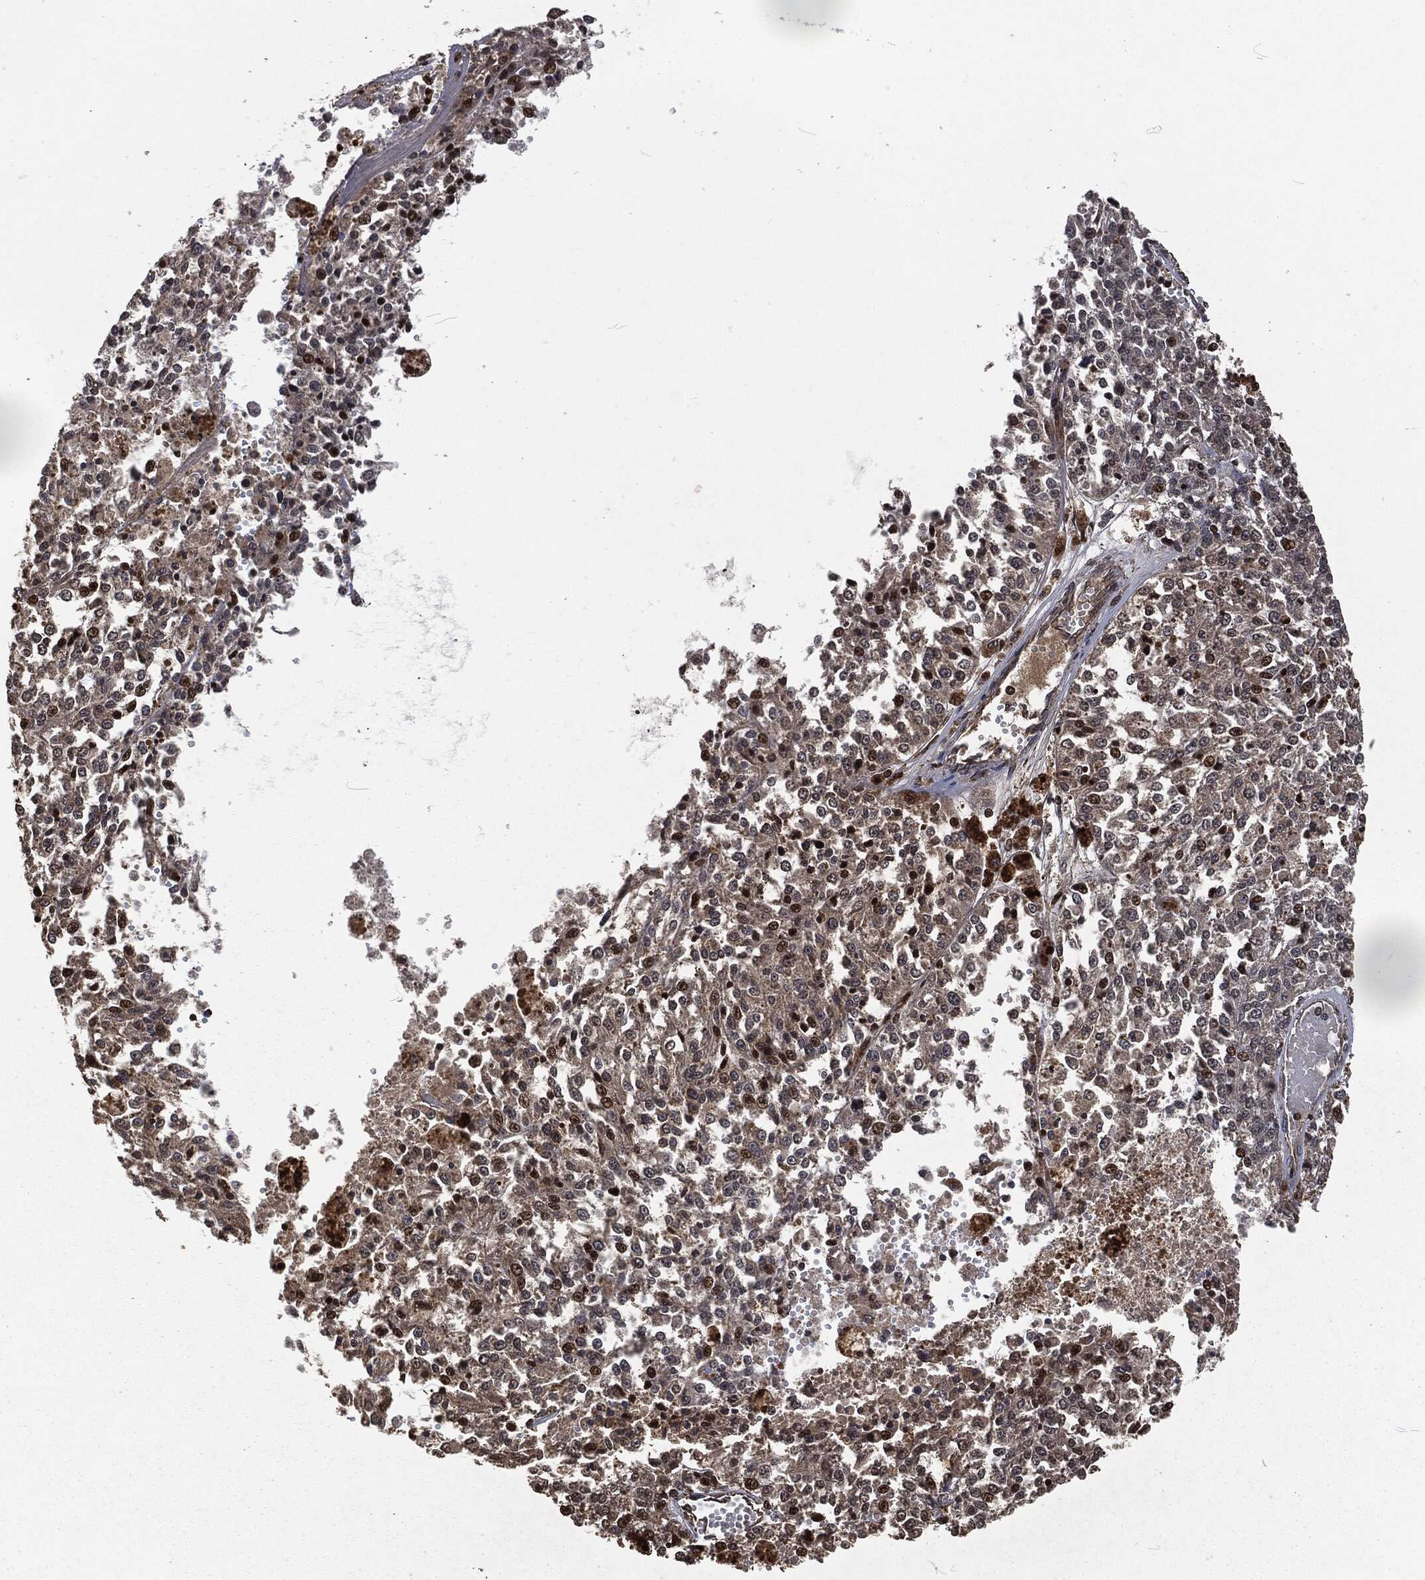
{"staining": {"intensity": "moderate", "quantity": "<25%", "location": "nuclear"}, "tissue": "melanoma", "cell_type": "Tumor cells", "image_type": "cancer", "snomed": [{"axis": "morphology", "description": "Malignant melanoma, Metastatic site"}, {"axis": "topography", "description": "Lymph node"}], "caption": "Protein analysis of malignant melanoma (metastatic site) tissue reveals moderate nuclear staining in approximately <25% of tumor cells.", "gene": "SNAI1", "patient": {"sex": "female", "age": 64}}